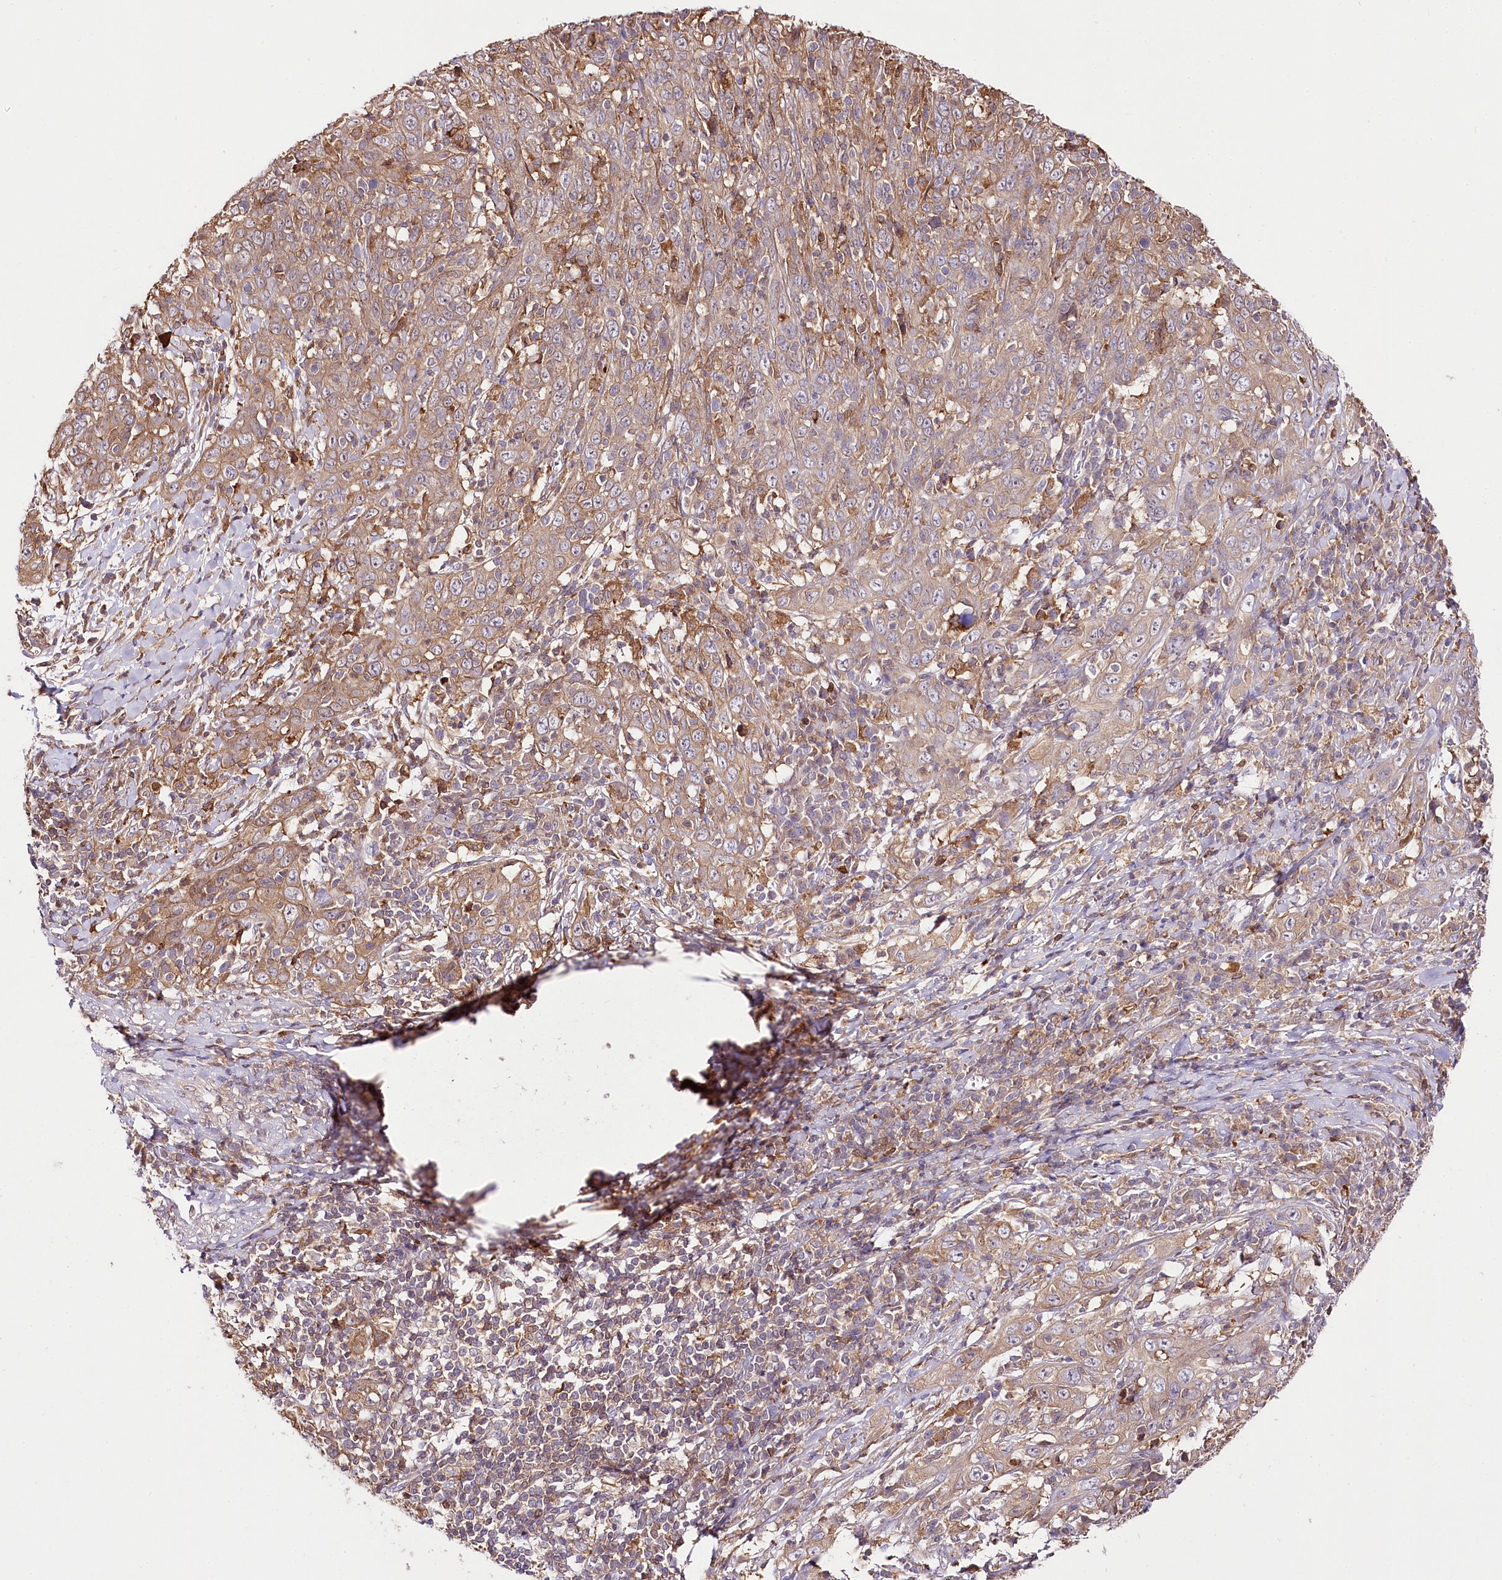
{"staining": {"intensity": "moderate", "quantity": ">75%", "location": "cytoplasmic/membranous"}, "tissue": "cervical cancer", "cell_type": "Tumor cells", "image_type": "cancer", "snomed": [{"axis": "morphology", "description": "Squamous cell carcinoma, NOS"}, {"axis": "topography", "description": "Cervix"}], "caption": "Protein positivity by immunohistochemistry exhibits moderate cytoplasmic/membranous positivity in approximately >75% of tumor cells in cervical cancer (squamous cell carcinoma).", "gene": "UGP2", "patient": {"sex": "female", "age": 46}}